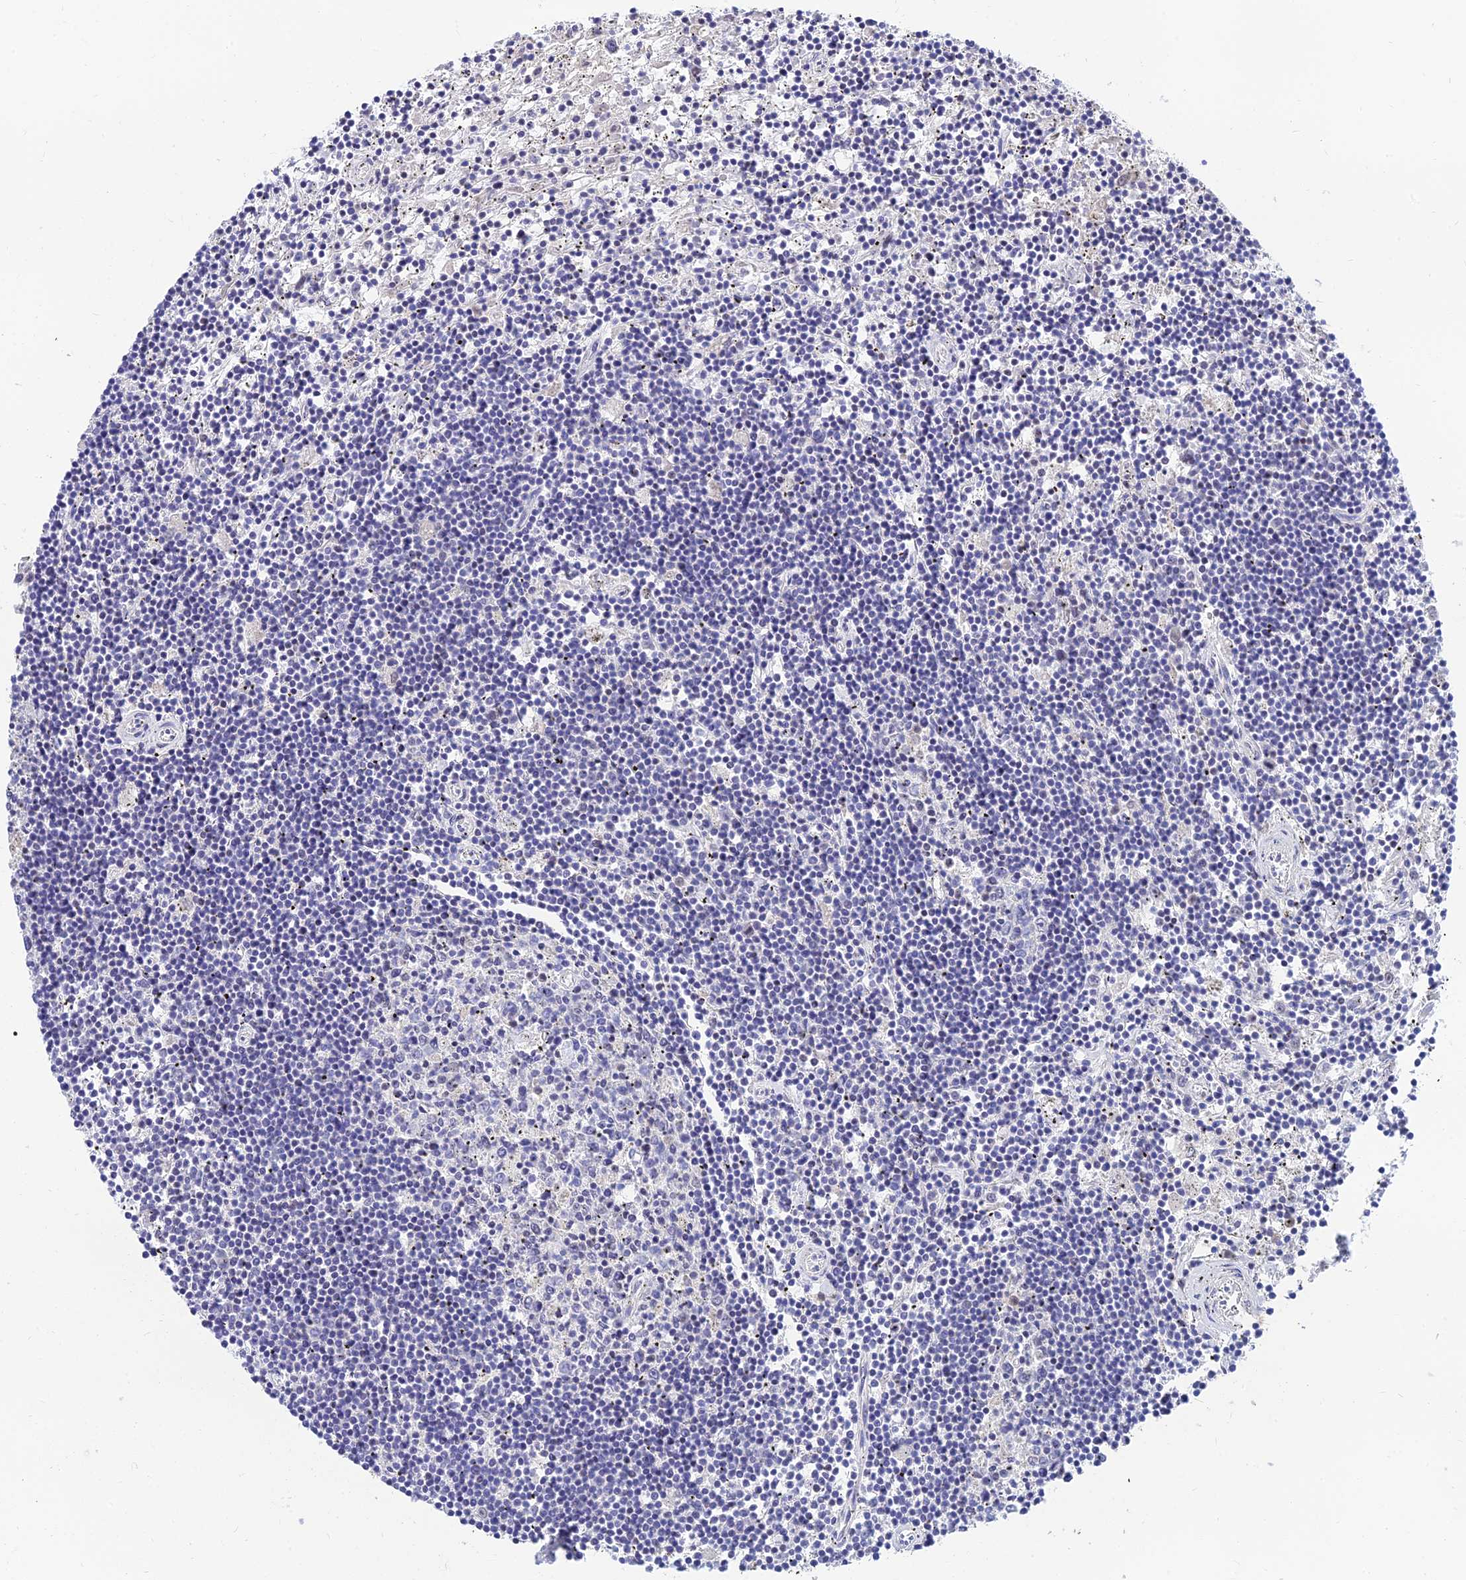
{"staining": {"intensity": "negative", "quantity": "none", "location": "none"}, "tissue": "lymphoma", "cell_type": "Tumor cells", "image_type": "cancer", "snomed": [{"axis": "morphology", "description": "Malignant lymphoma, non-Hodgkin's type, Low grade"}, {"axis": "topography", "description": "Spleen"}], "caption": "A high-resolution photomicrograph shows immunohistochemistry (IHC) staining of lymphoma, which exhibits no significant positivity in tumor cells.", "gene": "TMEM161B", "patient": {"sex": "male", "age": 76}}